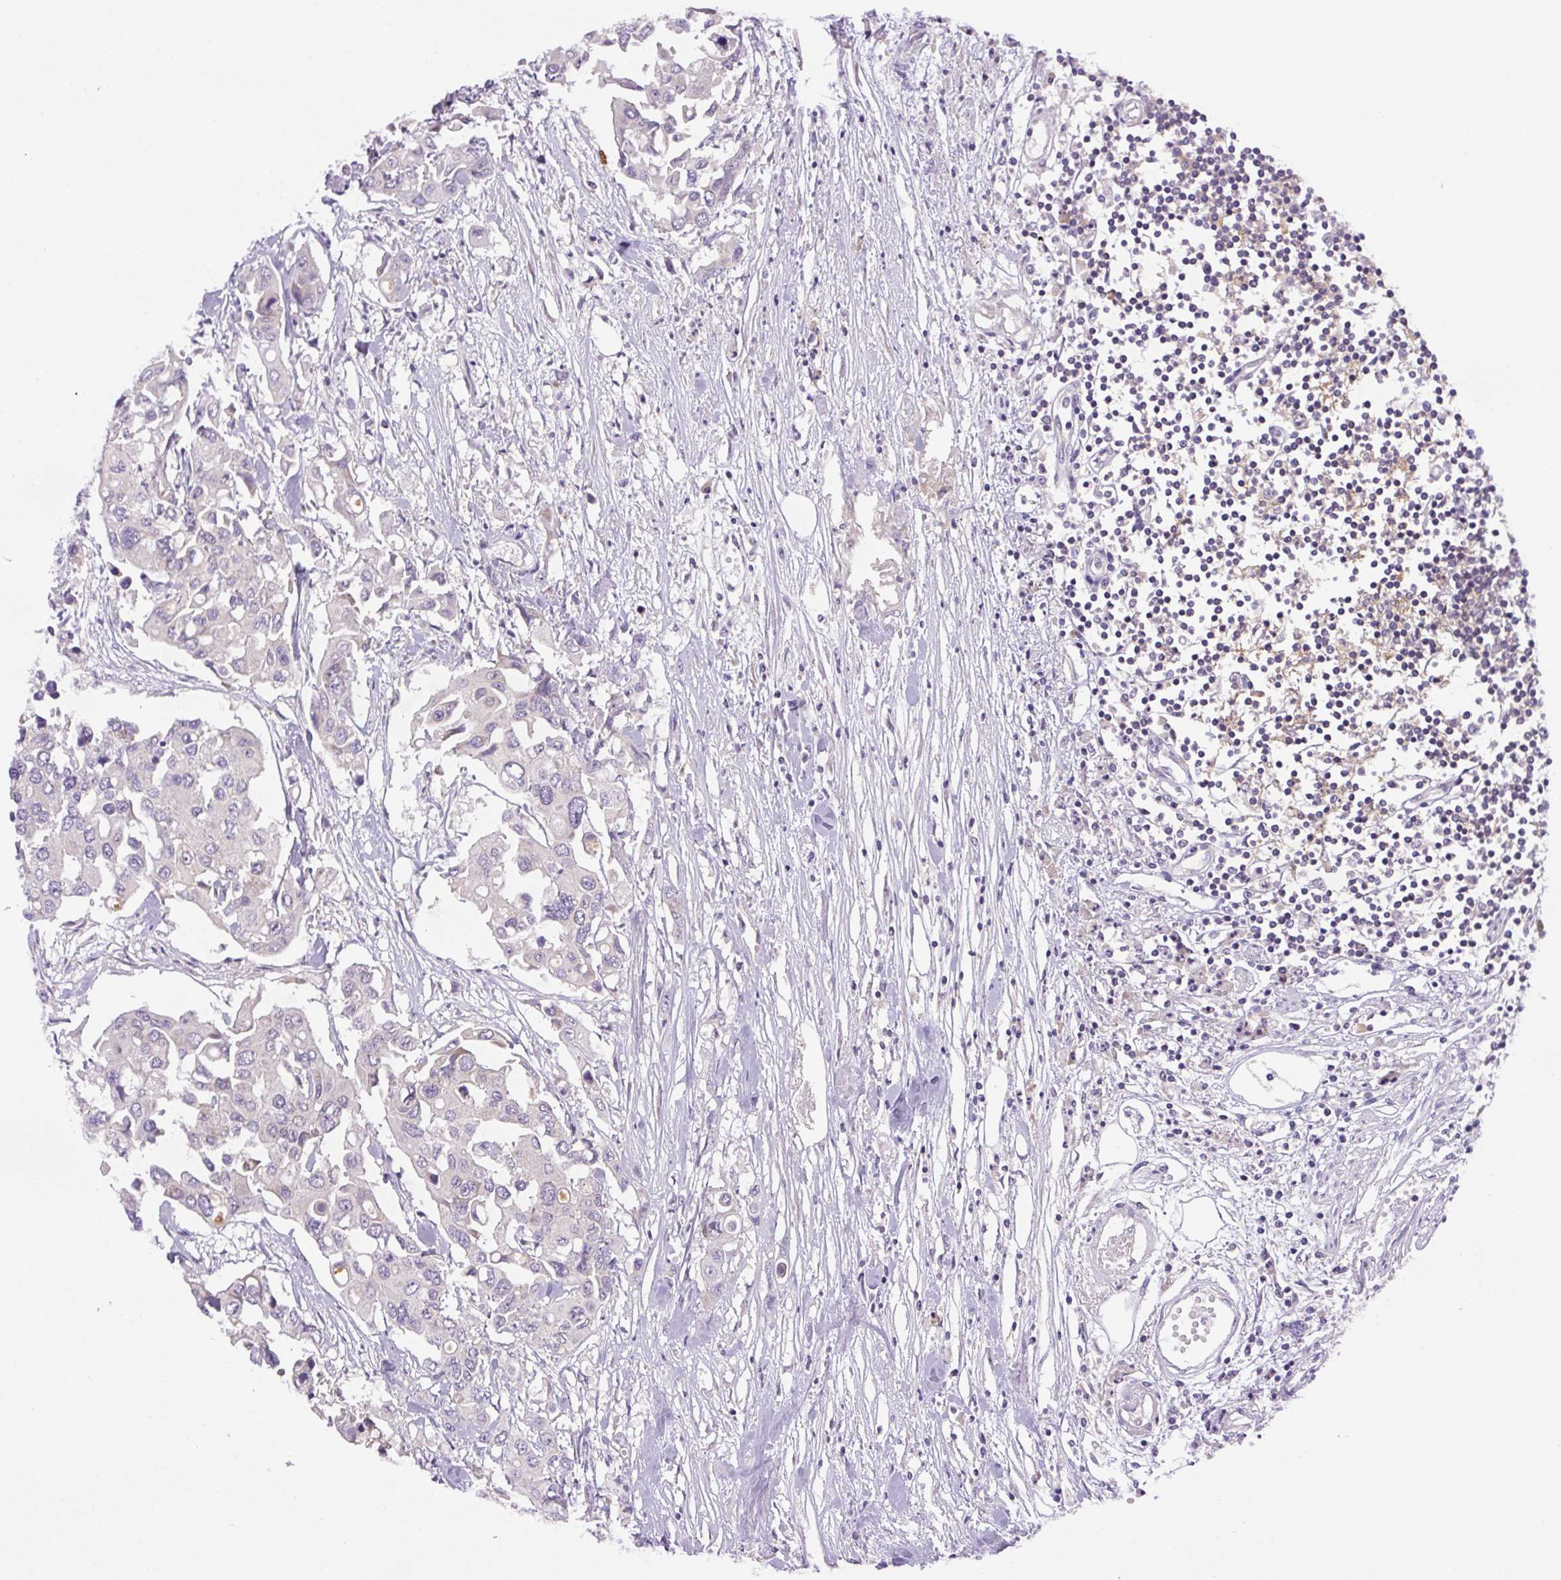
{"staining": {"intensity": "negative", "quantity": "none", "location": "none"}, "tissue": "colorectal cancer", "cell_type": "Tumor cells", "image_type": "cancer", "snomed": [{"axis": "morphology", "description": "Adenocarcinoma, NOS"}, {"axis": "topography", "description": "Colon"}], "caption": "Tumor cells show no significant protein staining in adenocarcinoma (colorectal).", "gene": "MINK1", "patient": {"sex": "male", "age": 77}}